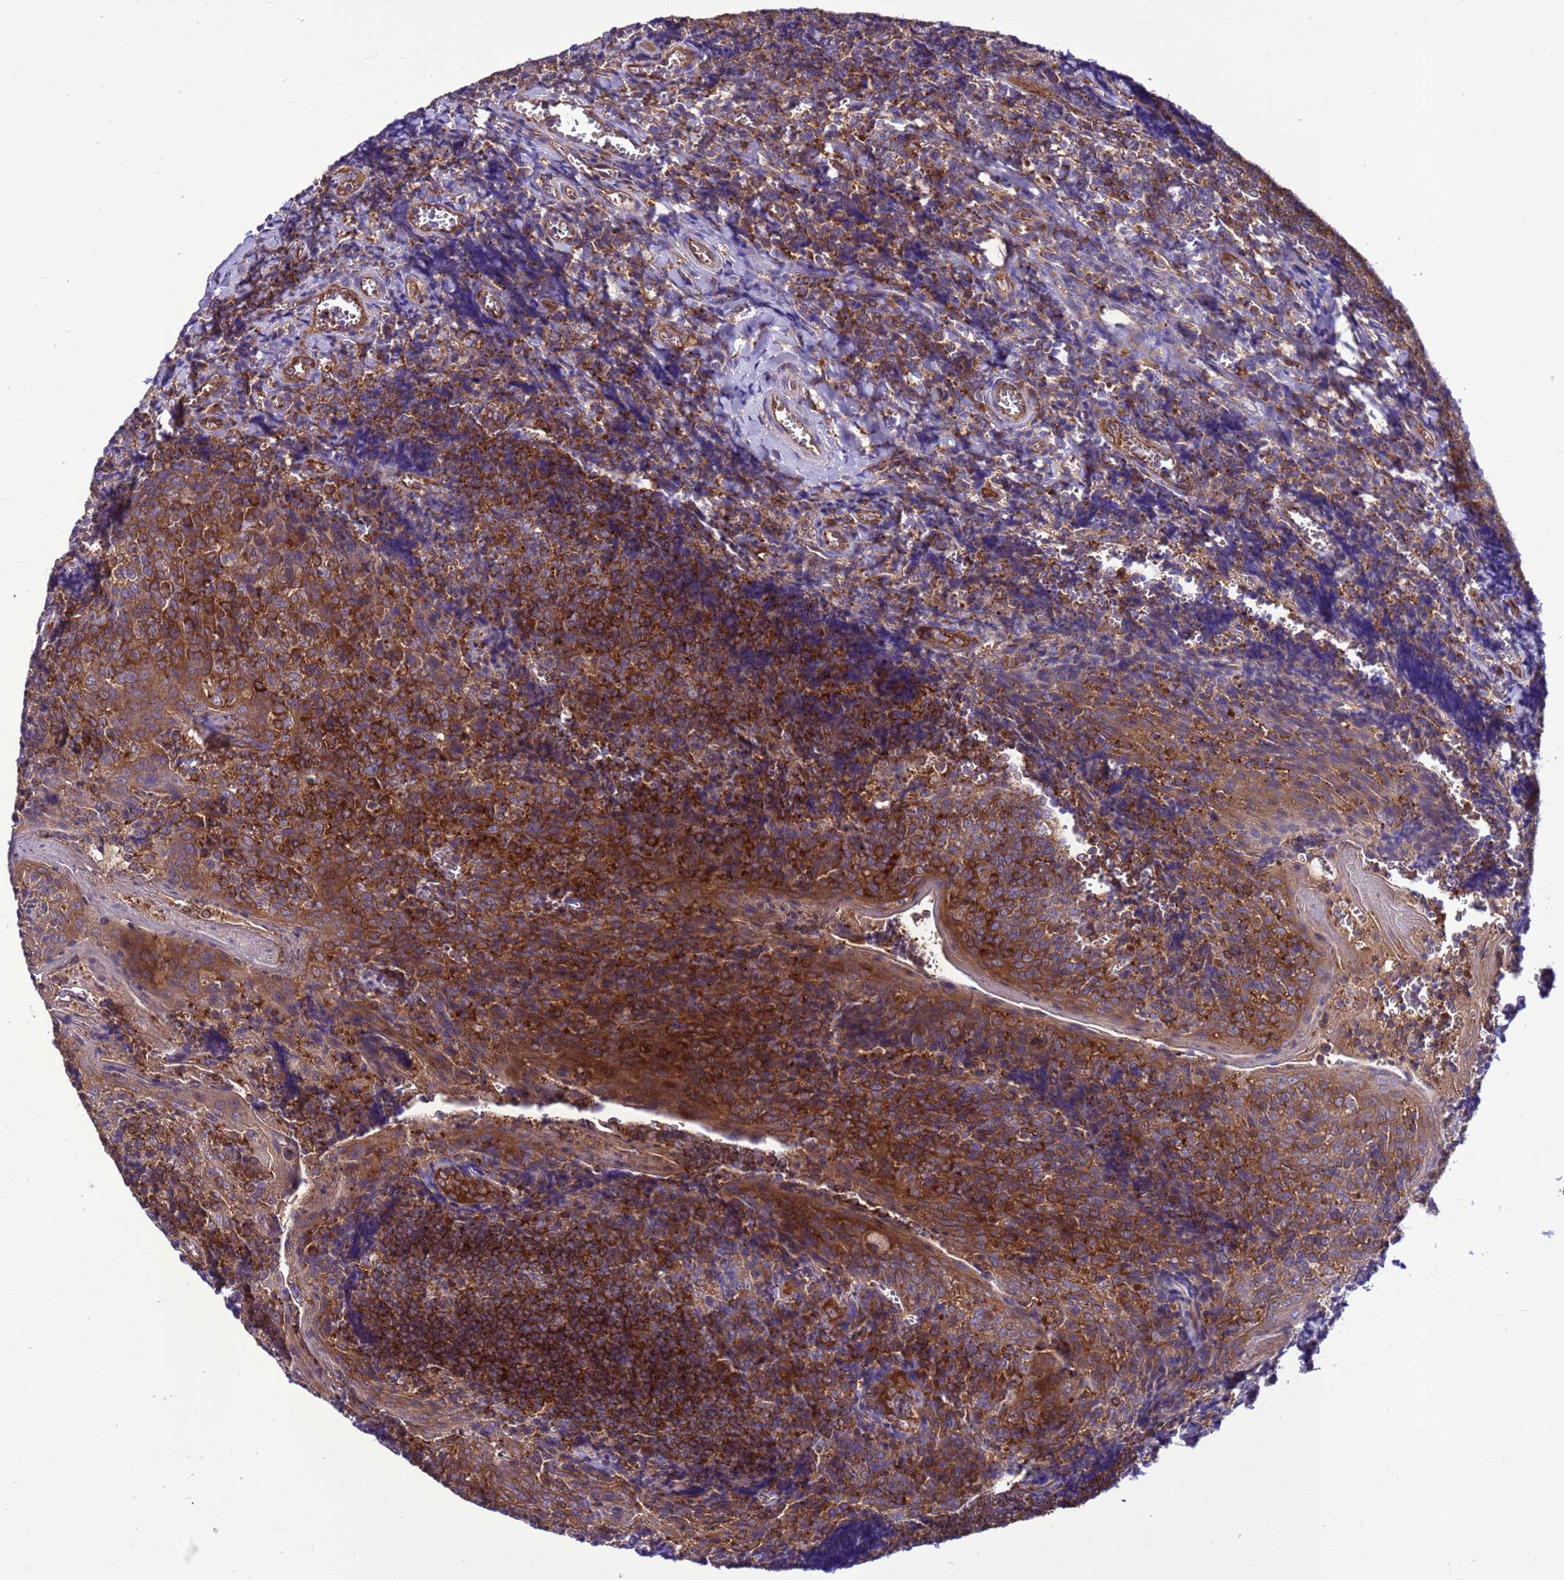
{"staining": {"intensity": "moderate", "quantity": ">75%", "location": "cytoplasmic/membranous"}, "tissue": "tonsil", "cell_type": "Germinal center cells", "image_type": "normal", "snomed": [{"axis": "morphology", "description": "Normal tissue, NOS"}, {"axis": "topography", "description": "Tonsil"}], "caption": "The micrograph shows staining of unremarkable tonsil, revealing moderate cytoplasmic/membranous protein positivity (brown color) within germinal center cells. (brown staining indicates protein expression, while blue staining denotes nuclei).", "gene": "RABEP2", "patient": {"sex": "male", "age": 27}}